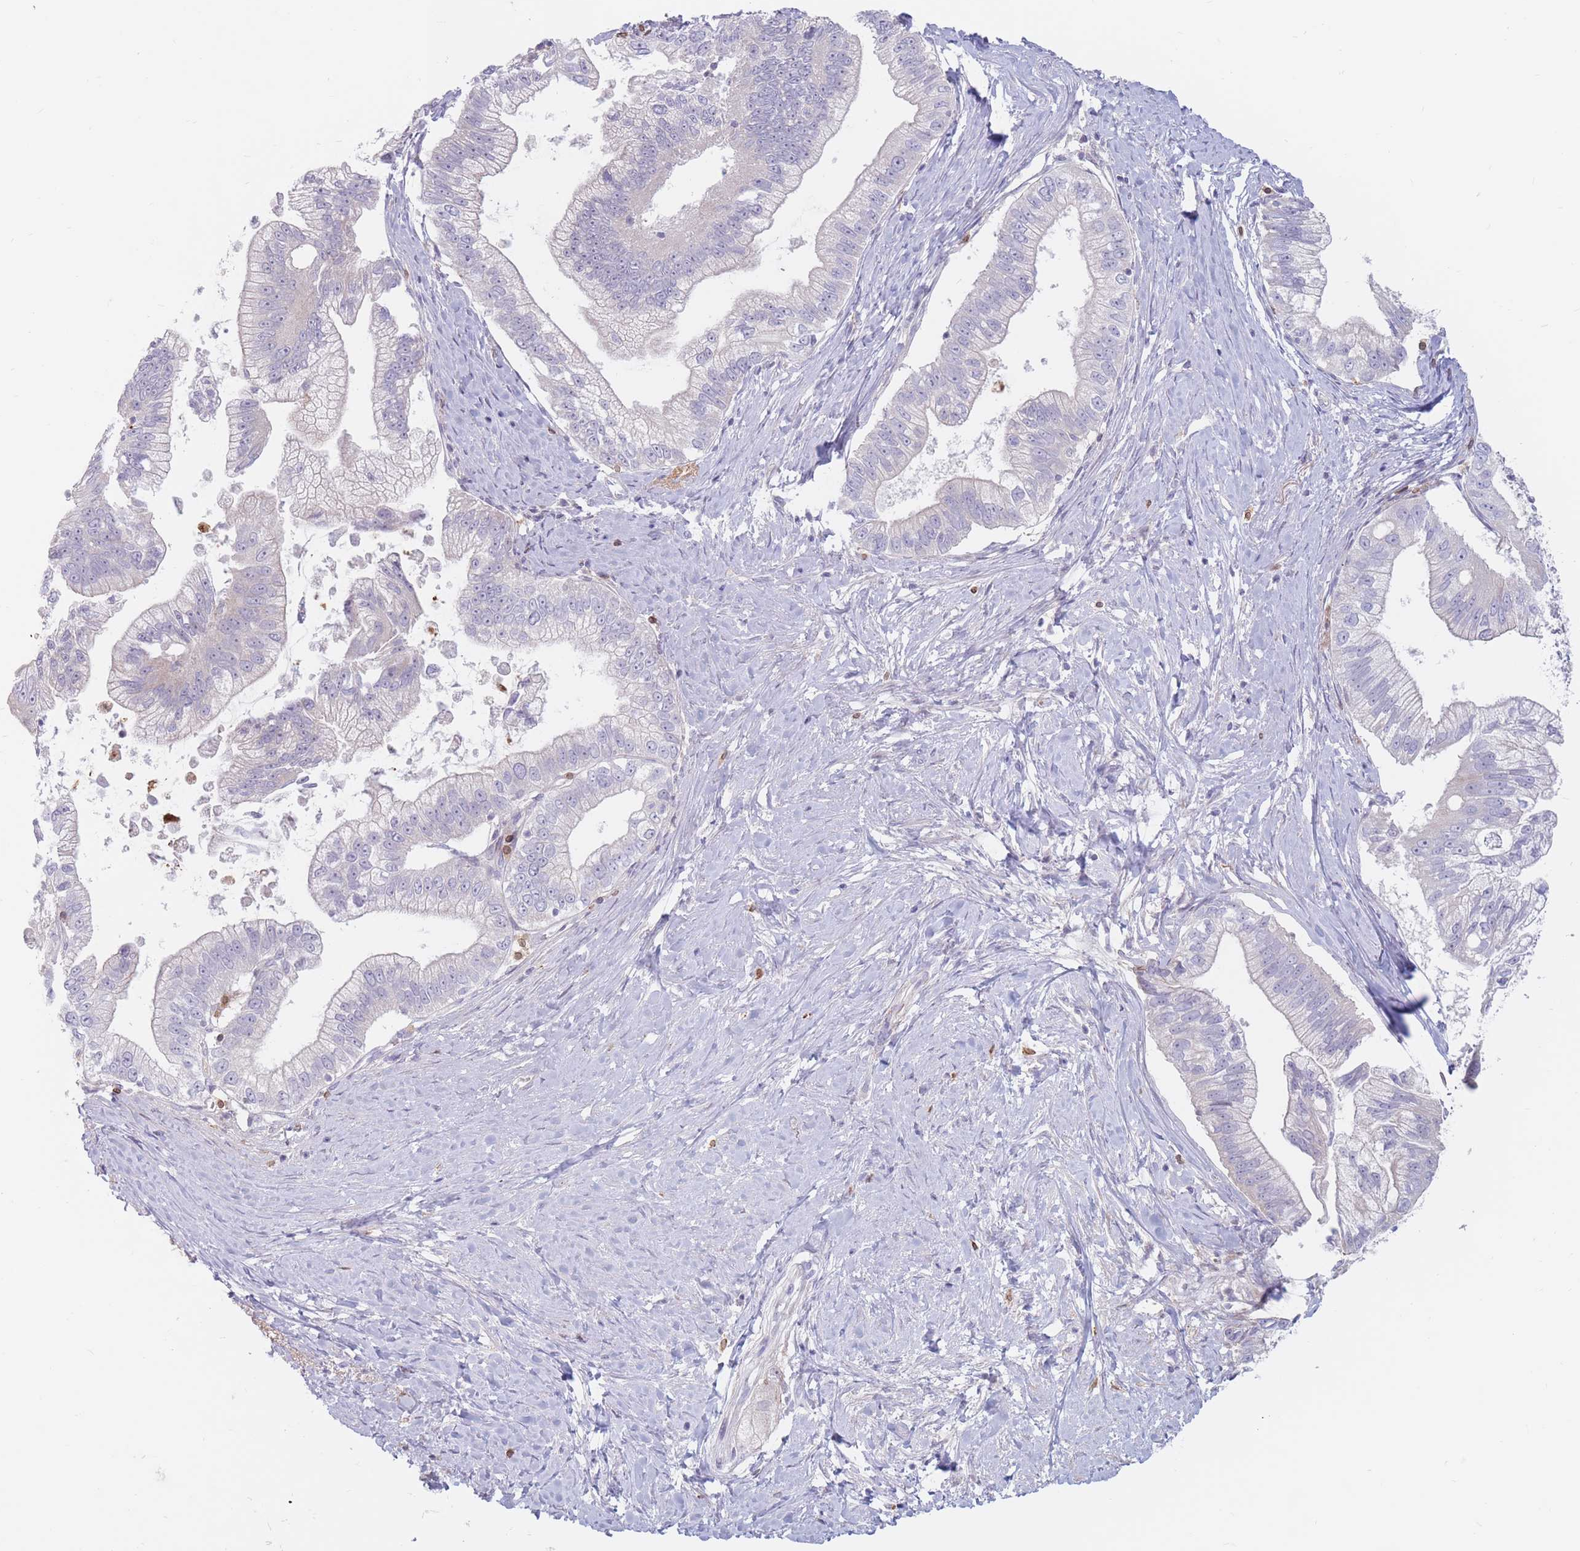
{"staining": {"intensity": "negative", "quantity": "none", "location": "none"}, "tissue": "pancreatic cancer", "cell_type": "Tumor cells", "image_type": "cancer", "snomed": [{"axis": "morphology", "description": "Adenocarcinoma, NOS"}, {"axis": "topography", "description": "Pancreas"}], "caption": "Micrograph shows no protein expression in tumor cells of pancreatic cancer (adenocarcinoma) tissue.", "gene": "PTGDR", "patient": {"sex": "male", "age": 70}}